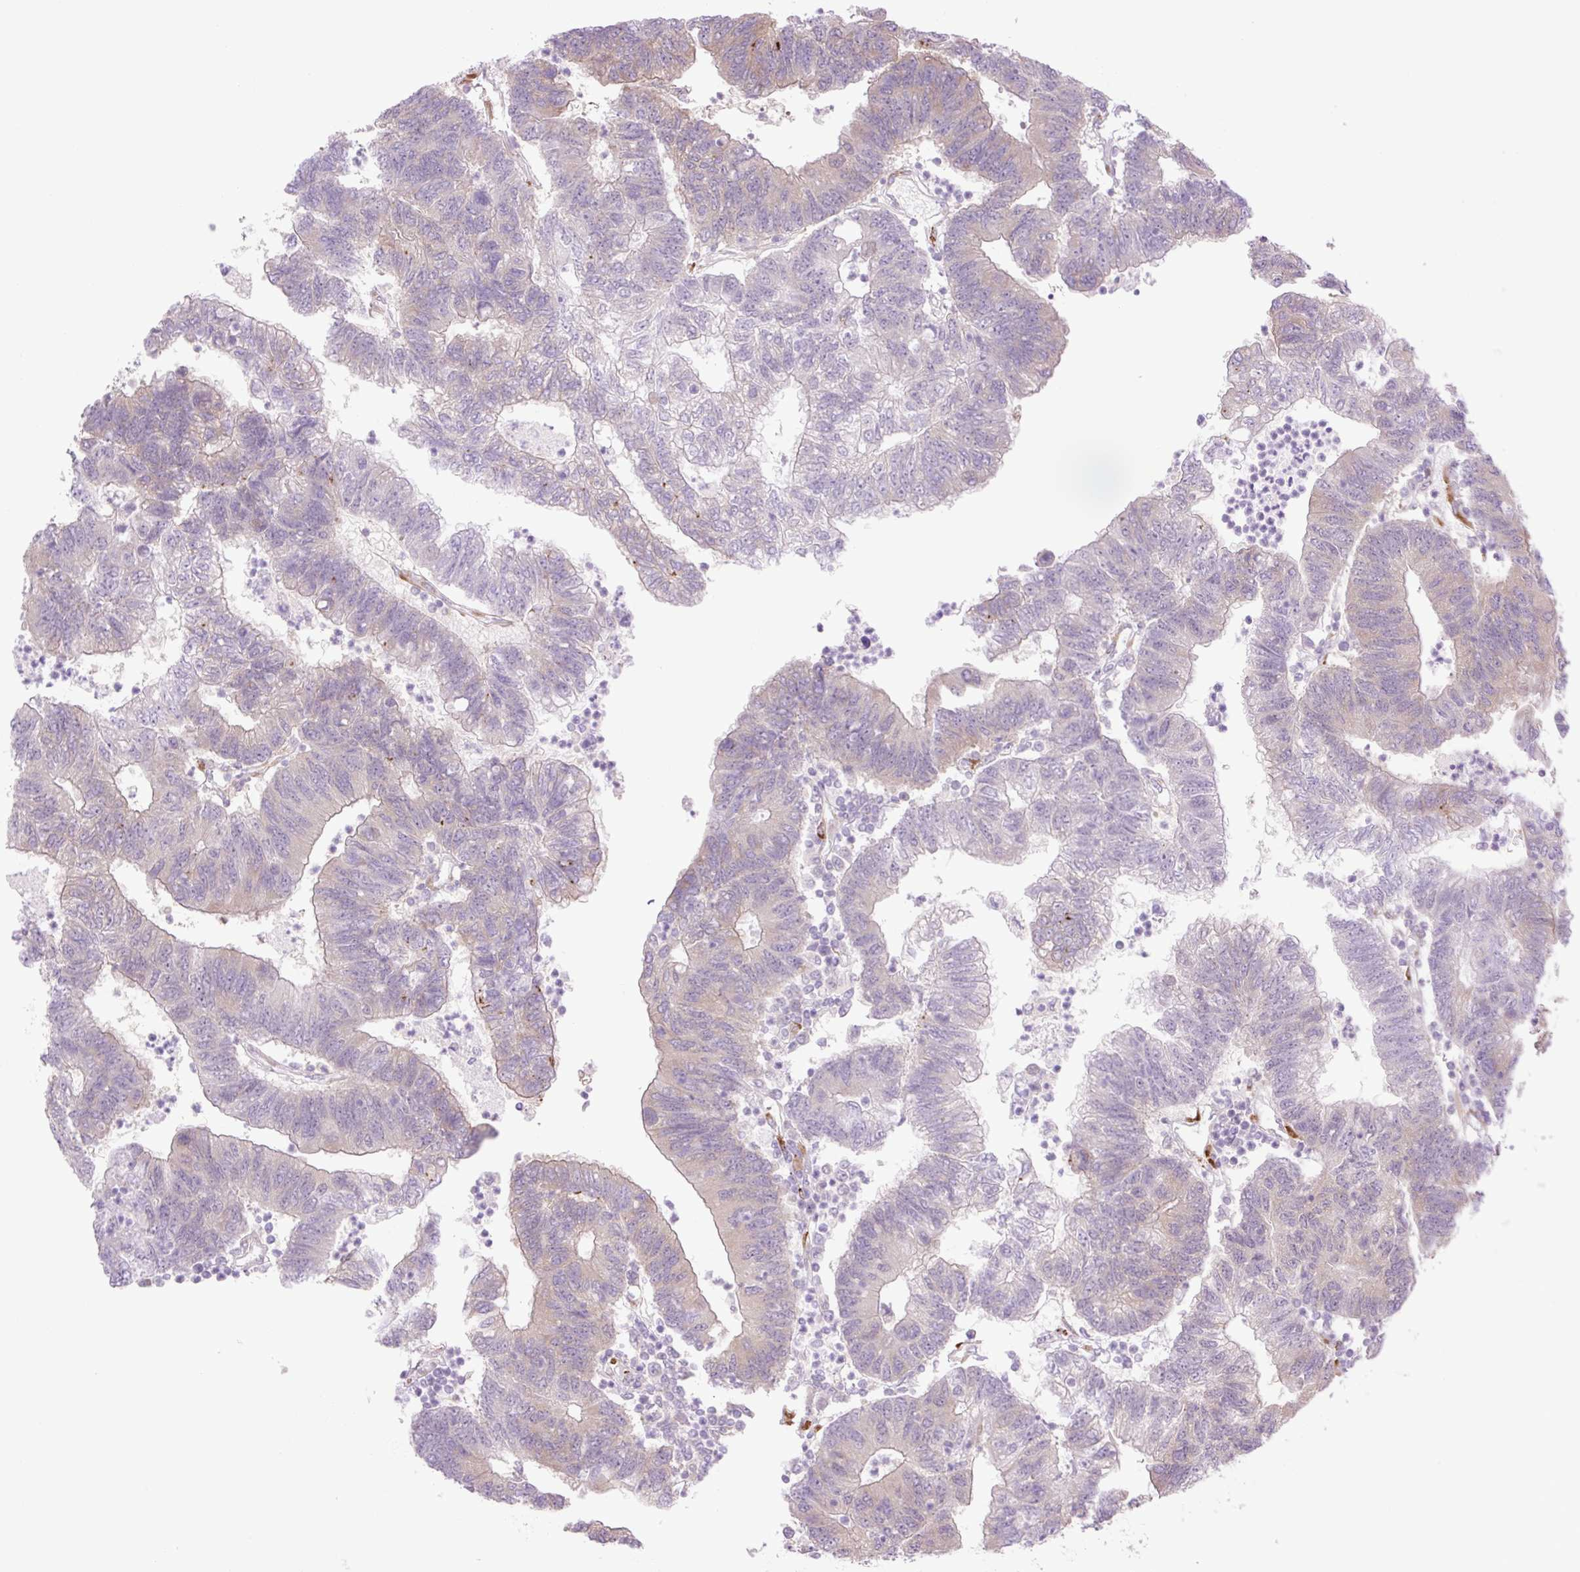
{"staining": {"intensity": "weak", "quantity": "25%-75%", "location": "cytoplasmic/membranous"}, "tissue": "colorectal cancer", "cell_type": "Tumor cells", "image_type": "cancer", "snomed": [{"axis": "morphology", "description": "Adenocarcinoma, NOS"}, {"axis": "topography", "description": "Colon"}], "caption": "The micrograph reveals a brown stain indicating the presence of a protein in the cytoplasmic/membranous of tumor cells in adenocarcinoma (colorectal).", "gene": "COL5A1", "patient": {"sex": "female", "age": 48}}